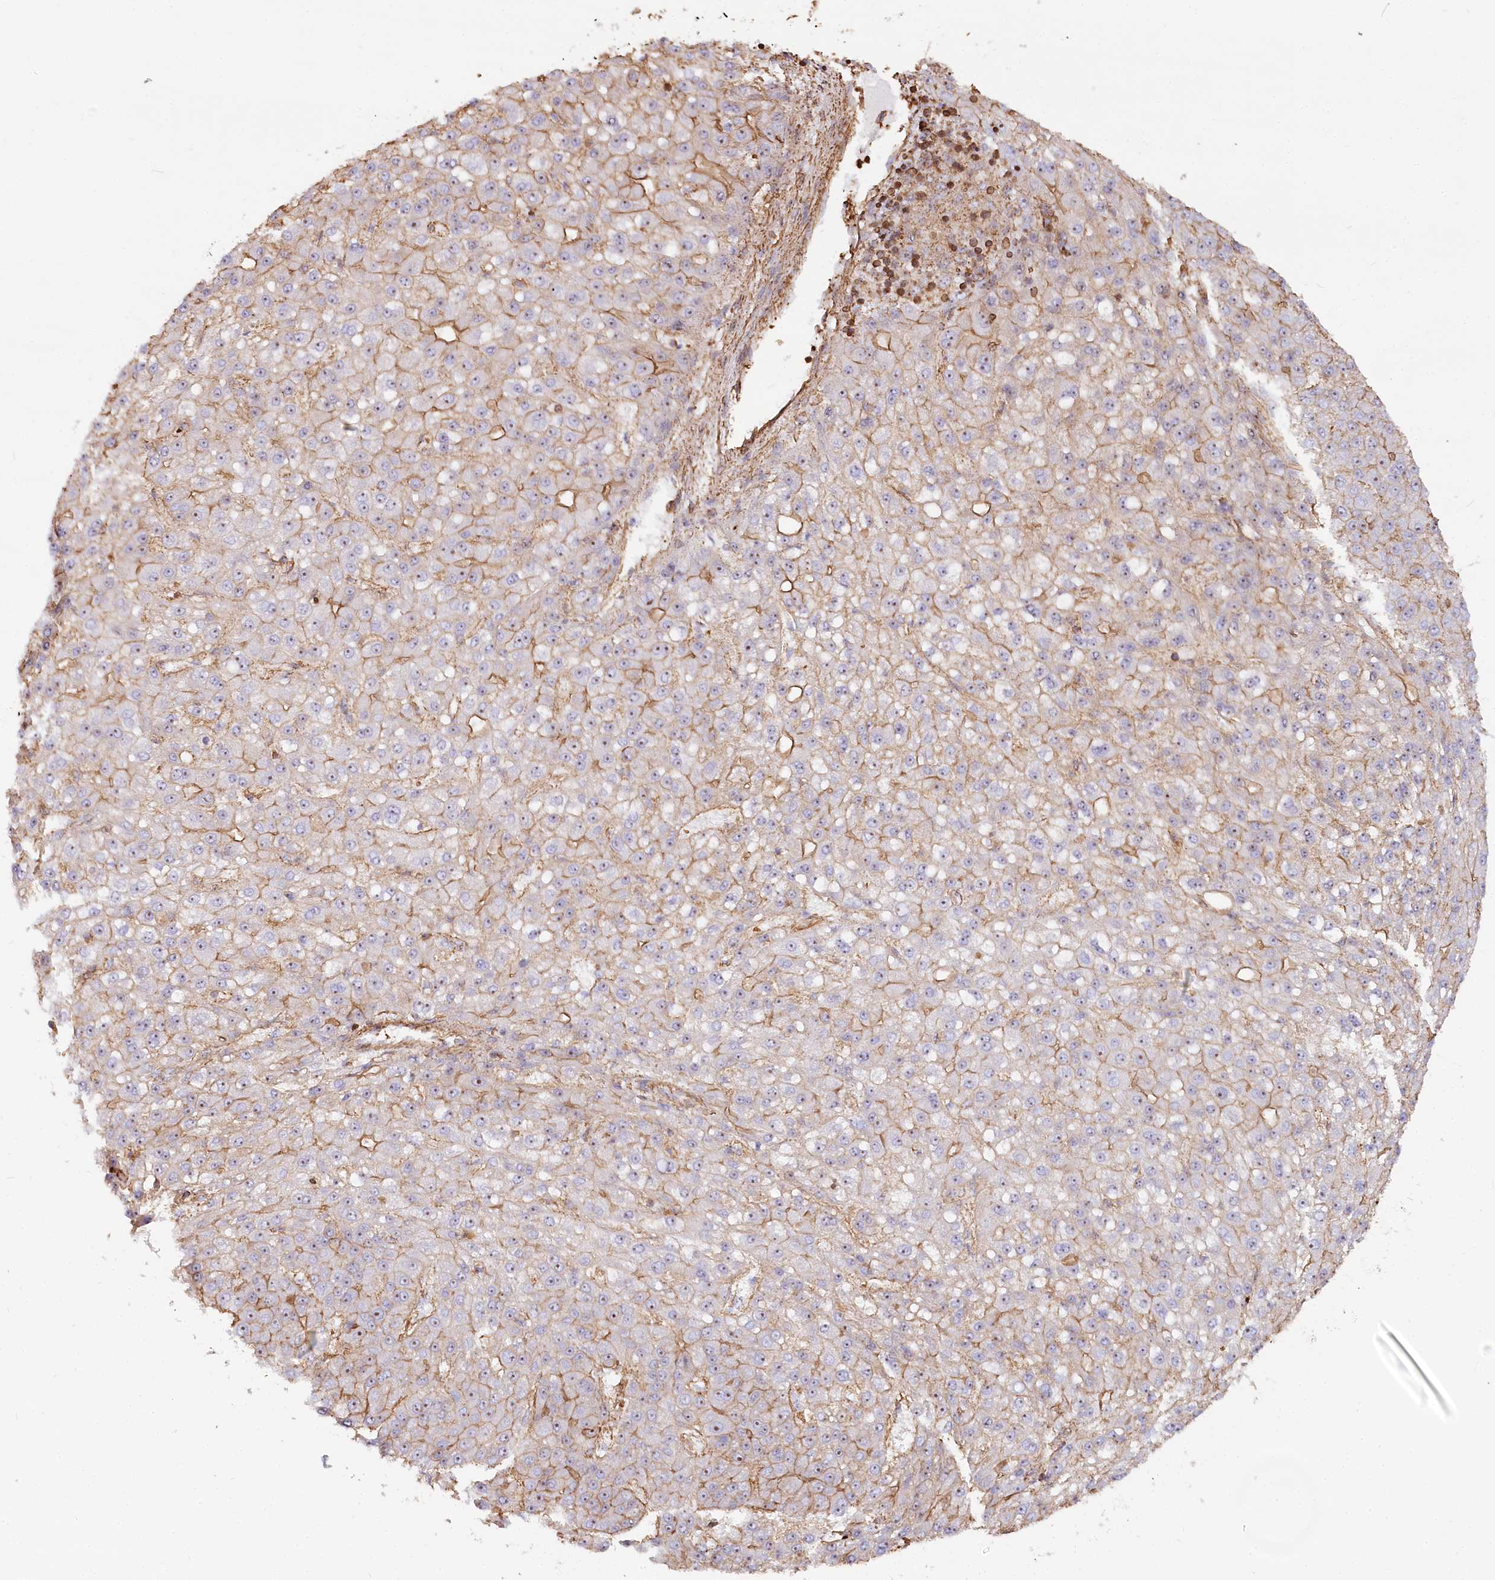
{"staining": {"intensity": "moderate", "quantity": "25%-75%", "location": "cytoplasmic/membranous"}, "tissue": "liver cancer", "cell_type": "Tumor cells", "image_type": "cancer", "snomed": [{"axis": "morphology", "description": "Carcinoma, Hepatocellular, NOS"}, {"axis": "topography", "description": "Liver"}], "caption": "Brown immunohistochemical staining in human liver cancer demonstrates moderate cytoplasmic/membranous staining in about 25%-75% of tumor cells.", "gene": "WDR36", "patient": {"sex": "male", "age": 67}}